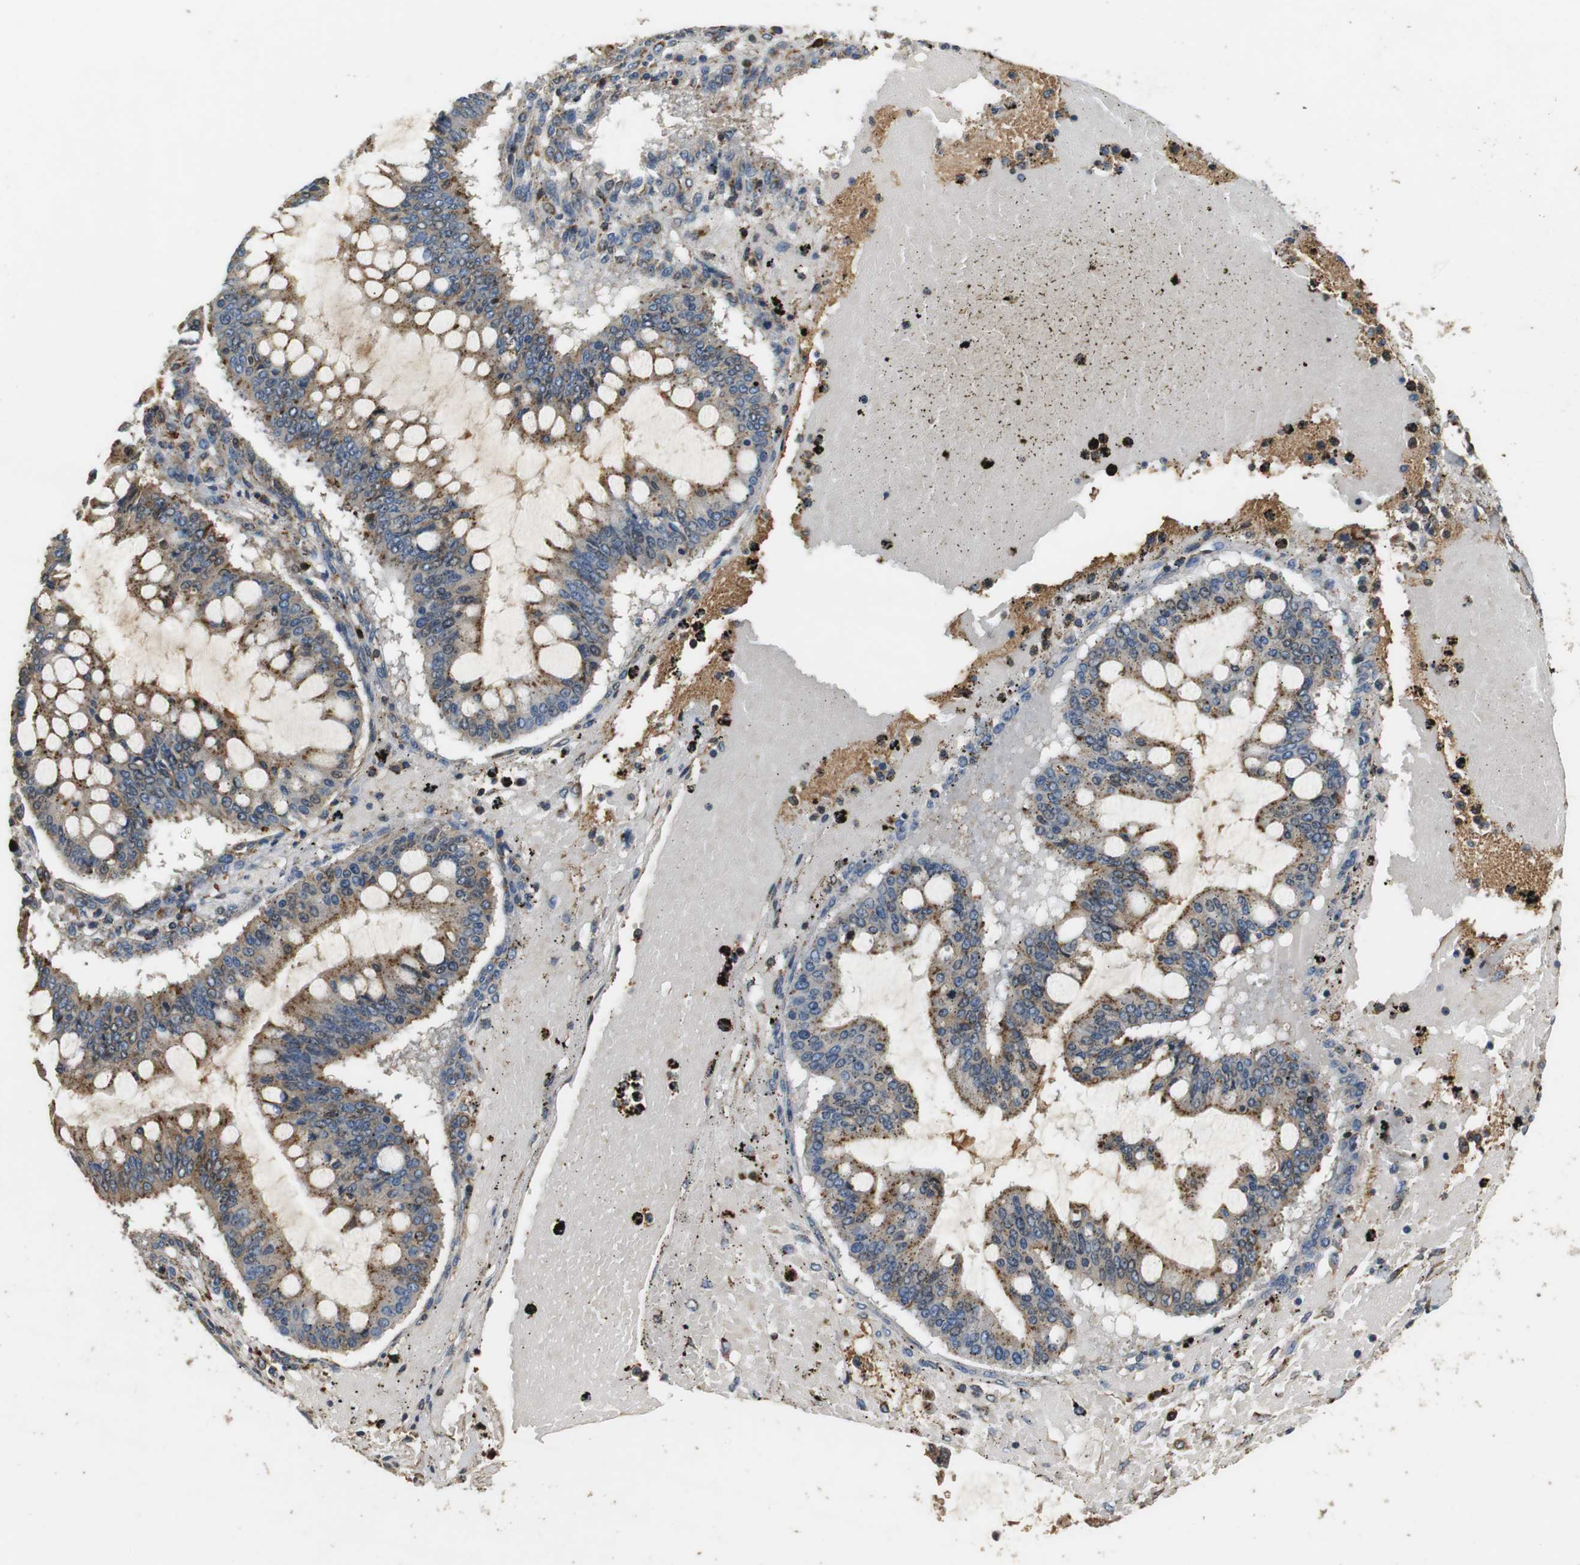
{"staining": {"intensity": "weak", "quantity": ">75%", "location": "cytoplasmic/membranous"}, "tissue": "ovarian cancer", "cell_type": "Tumor cells", "image_type": "cancer", "snomed": [{"axis": "morphology", "description": "Cystadenocarcinoma, mucinous, NOS"}, {"axis": "topography", "description": "Ovary"}], "caption": "Tumor cells display low levels of weak cytoplasmic/membranous staining in about >75% of cells in human mucinous cystadenocarcinoma (ovarian). (Brightfield microscopy of DAB IHC at high magnification).", "gene": "TXNRD1", "patient": {"sex": "female", "age": 73}}